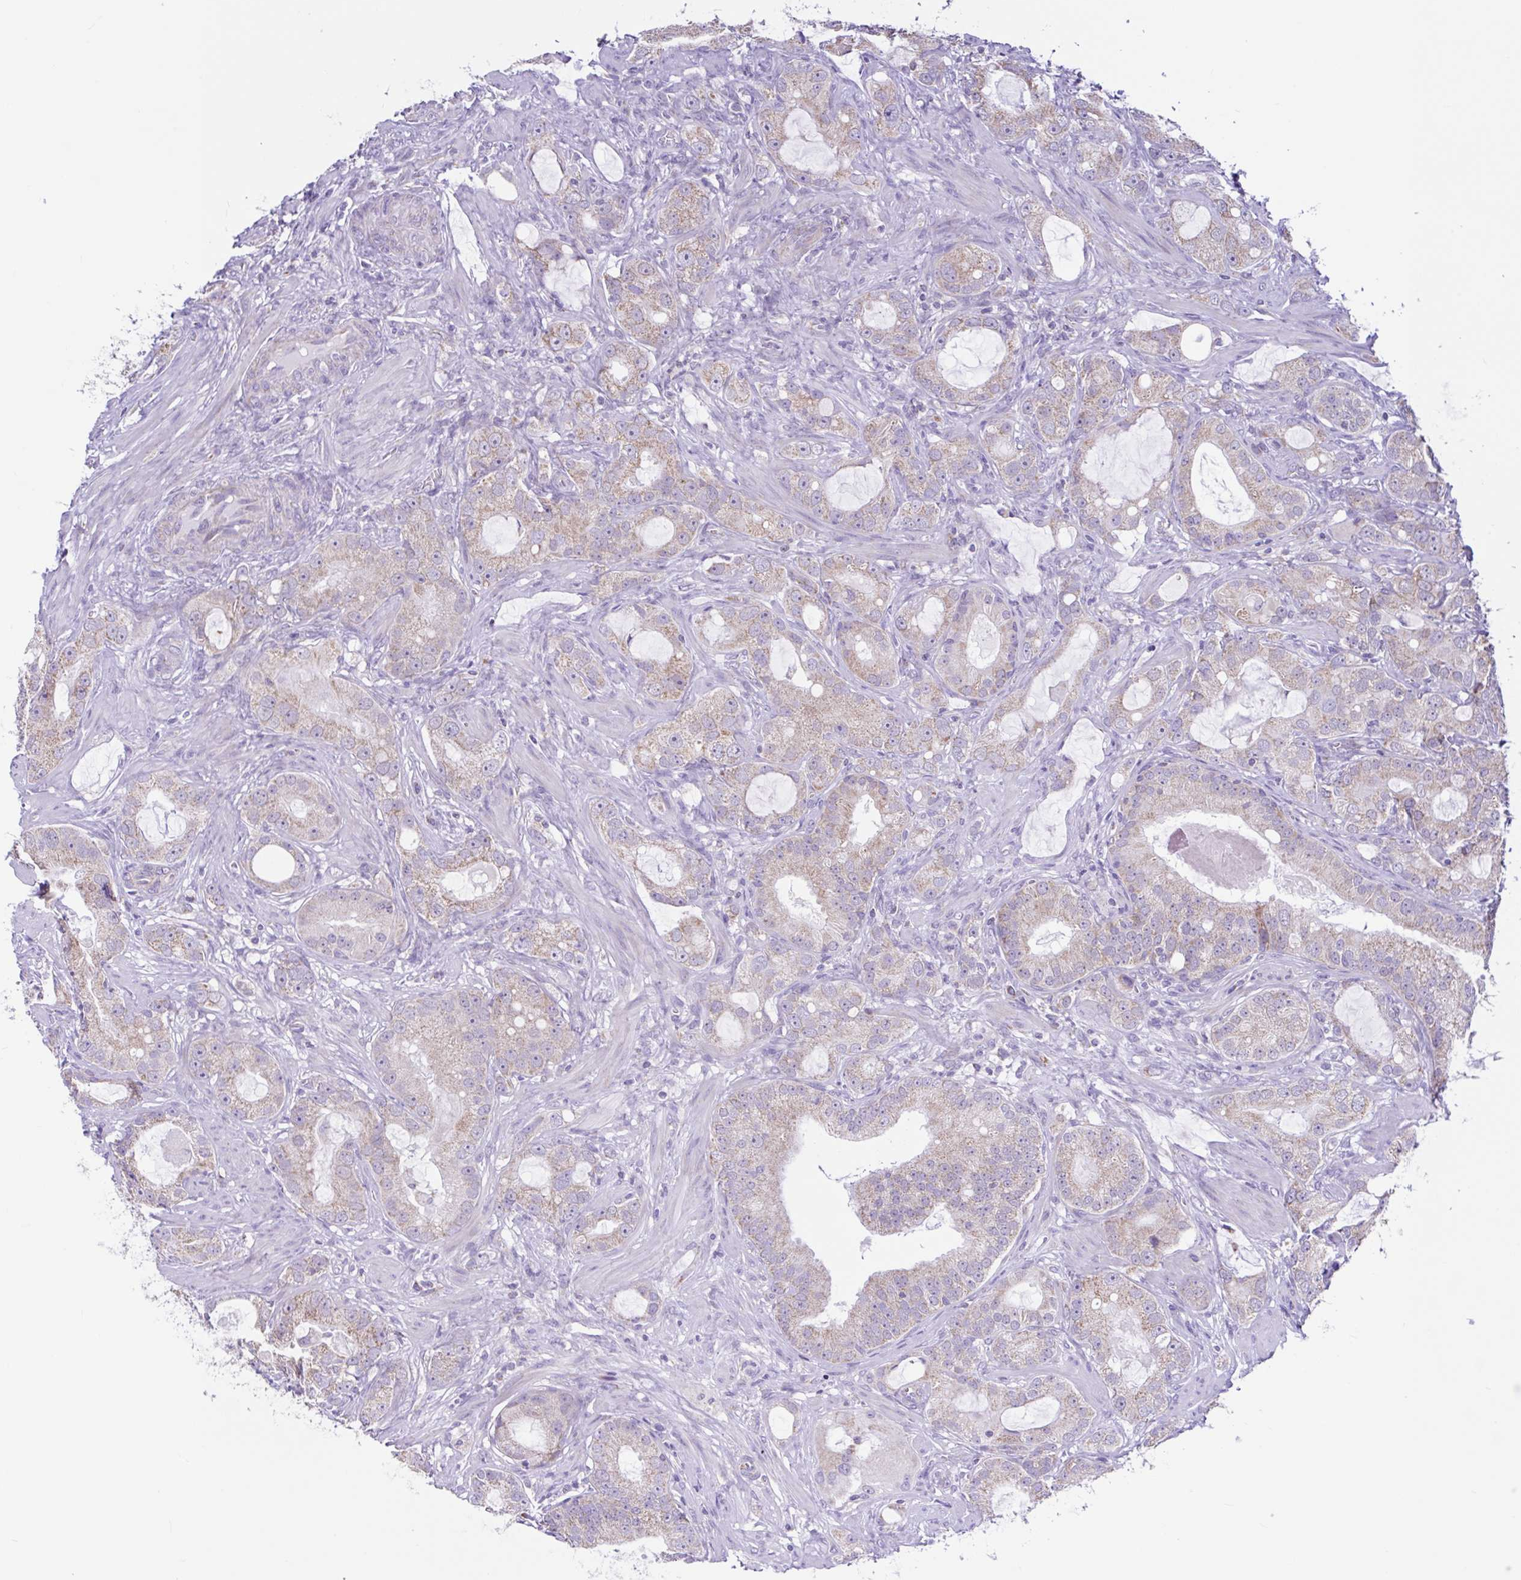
{"staining": {"intensity": "moderate", "quantity": ">75%", "location": "cytoplasmic/membranous"}, "tissue": "prostate cancer", "cell_type": "Tumor cells", "image_type": "cancer", "snomed": [{"axis": "morphology", "description": "Adenocarcinoma, High grade"}, {"axis": "topography", "description": "Prostate"}], "caption": "Immunohistochemistry (IHC) staining of prostate cancer (high-grade adenocarcinoma), which shows medium levels of moderate cytoplasmic/membranous expression in about >75% of tumor cells indicating moderate cytoplasmic/membranous protein positivity. The staining was performed using DAB (3,3'-diaminobenzidine) (brown) for protein detection and nuclei were counterstained in hematoxylin (blue).", "gene": "NDUFS2", "patient": {"sex": "male", "age": 65}}